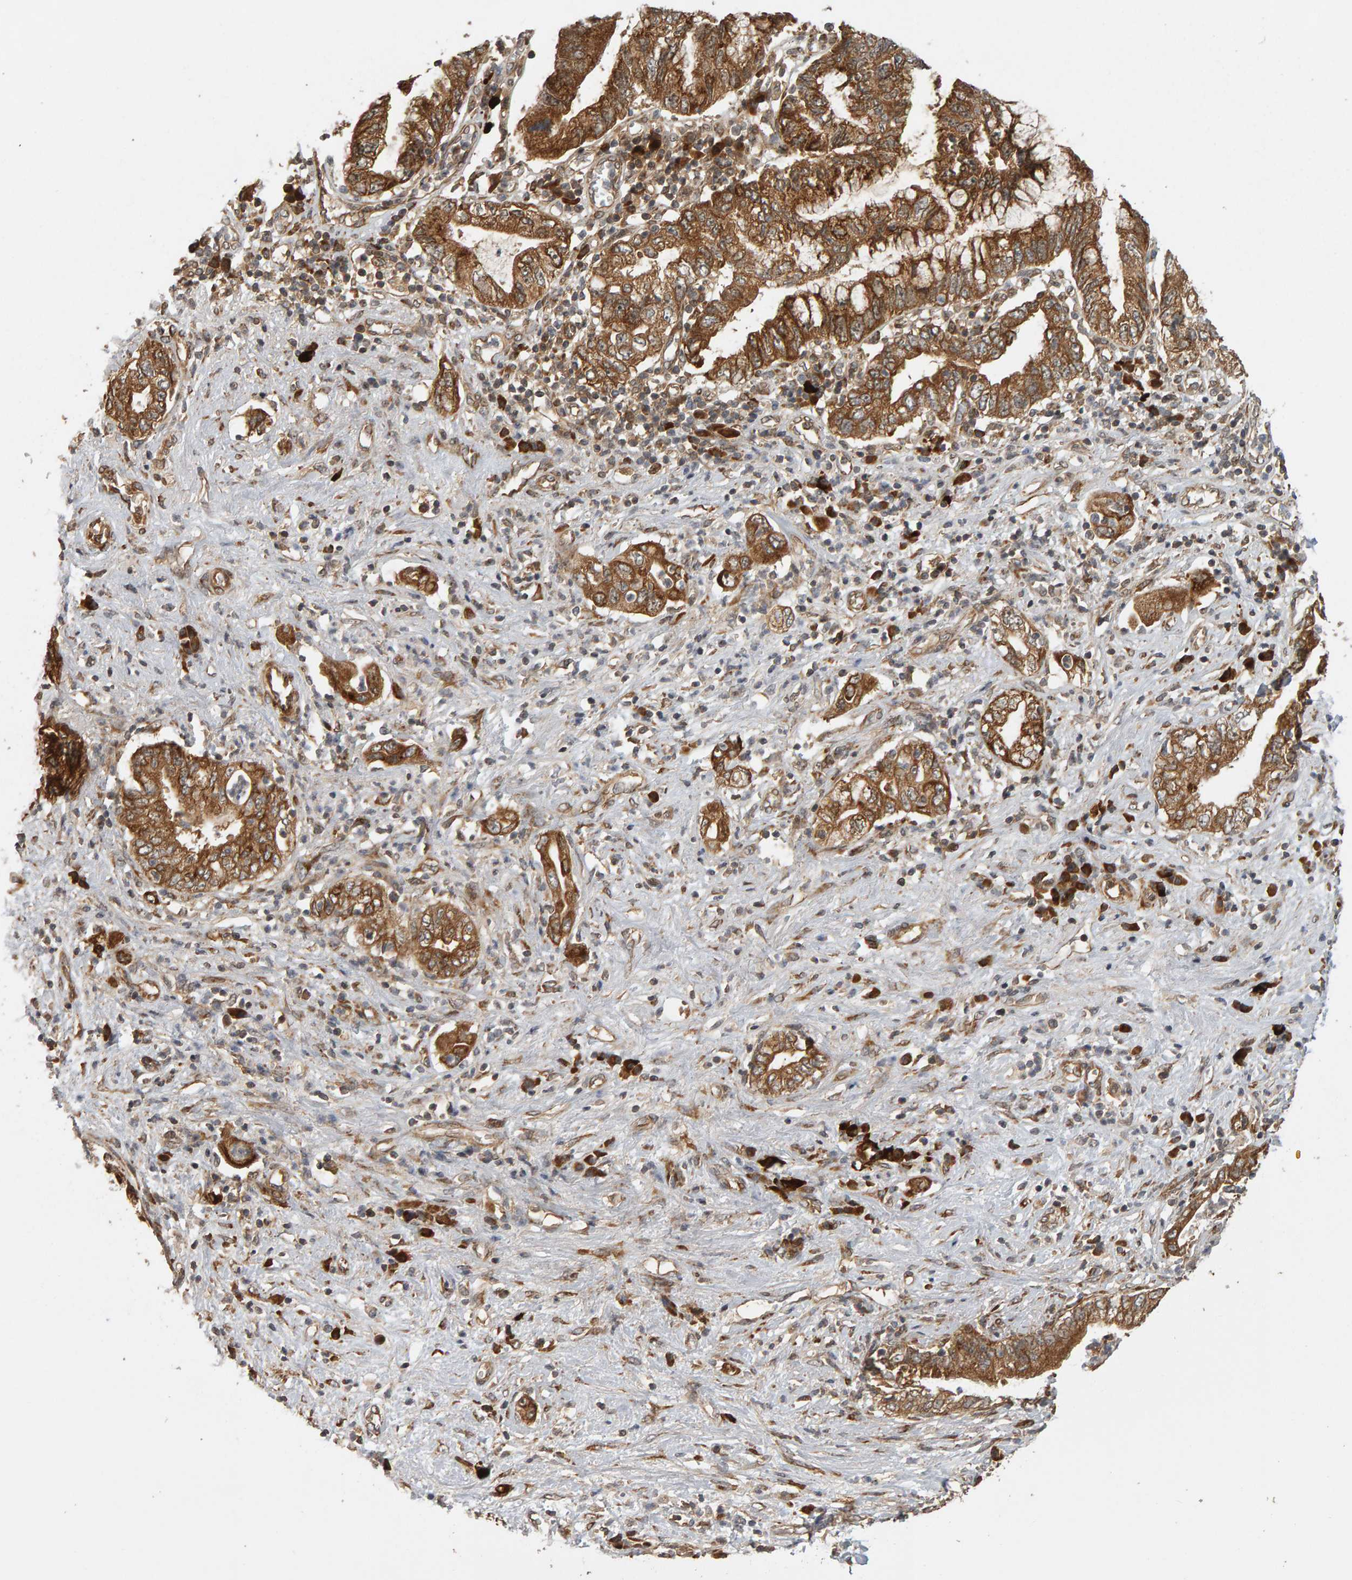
{"staining": {"intensity": "moderate", "quantity": ">75%", "location": "cytoplasmic/membranous"}, "tissue": "pancreatic cancer", "cell_type": "Tumor cells", "image_type": "cancer", "snomed": [{"axis": "morphology", "description": "Adenocarcinoma, NOS"}, {"axis": "topography", "description": "Pancreas"}], "caption": "Brown immunohistochemical staining in human adenocarcinoma (pancreatic) exhibits moderate cytoplasmic/membranous staining in approximately >75% of tumor cells.", "gene": "ZFAND1", "patient": {"sex": "female", "age": 73}}